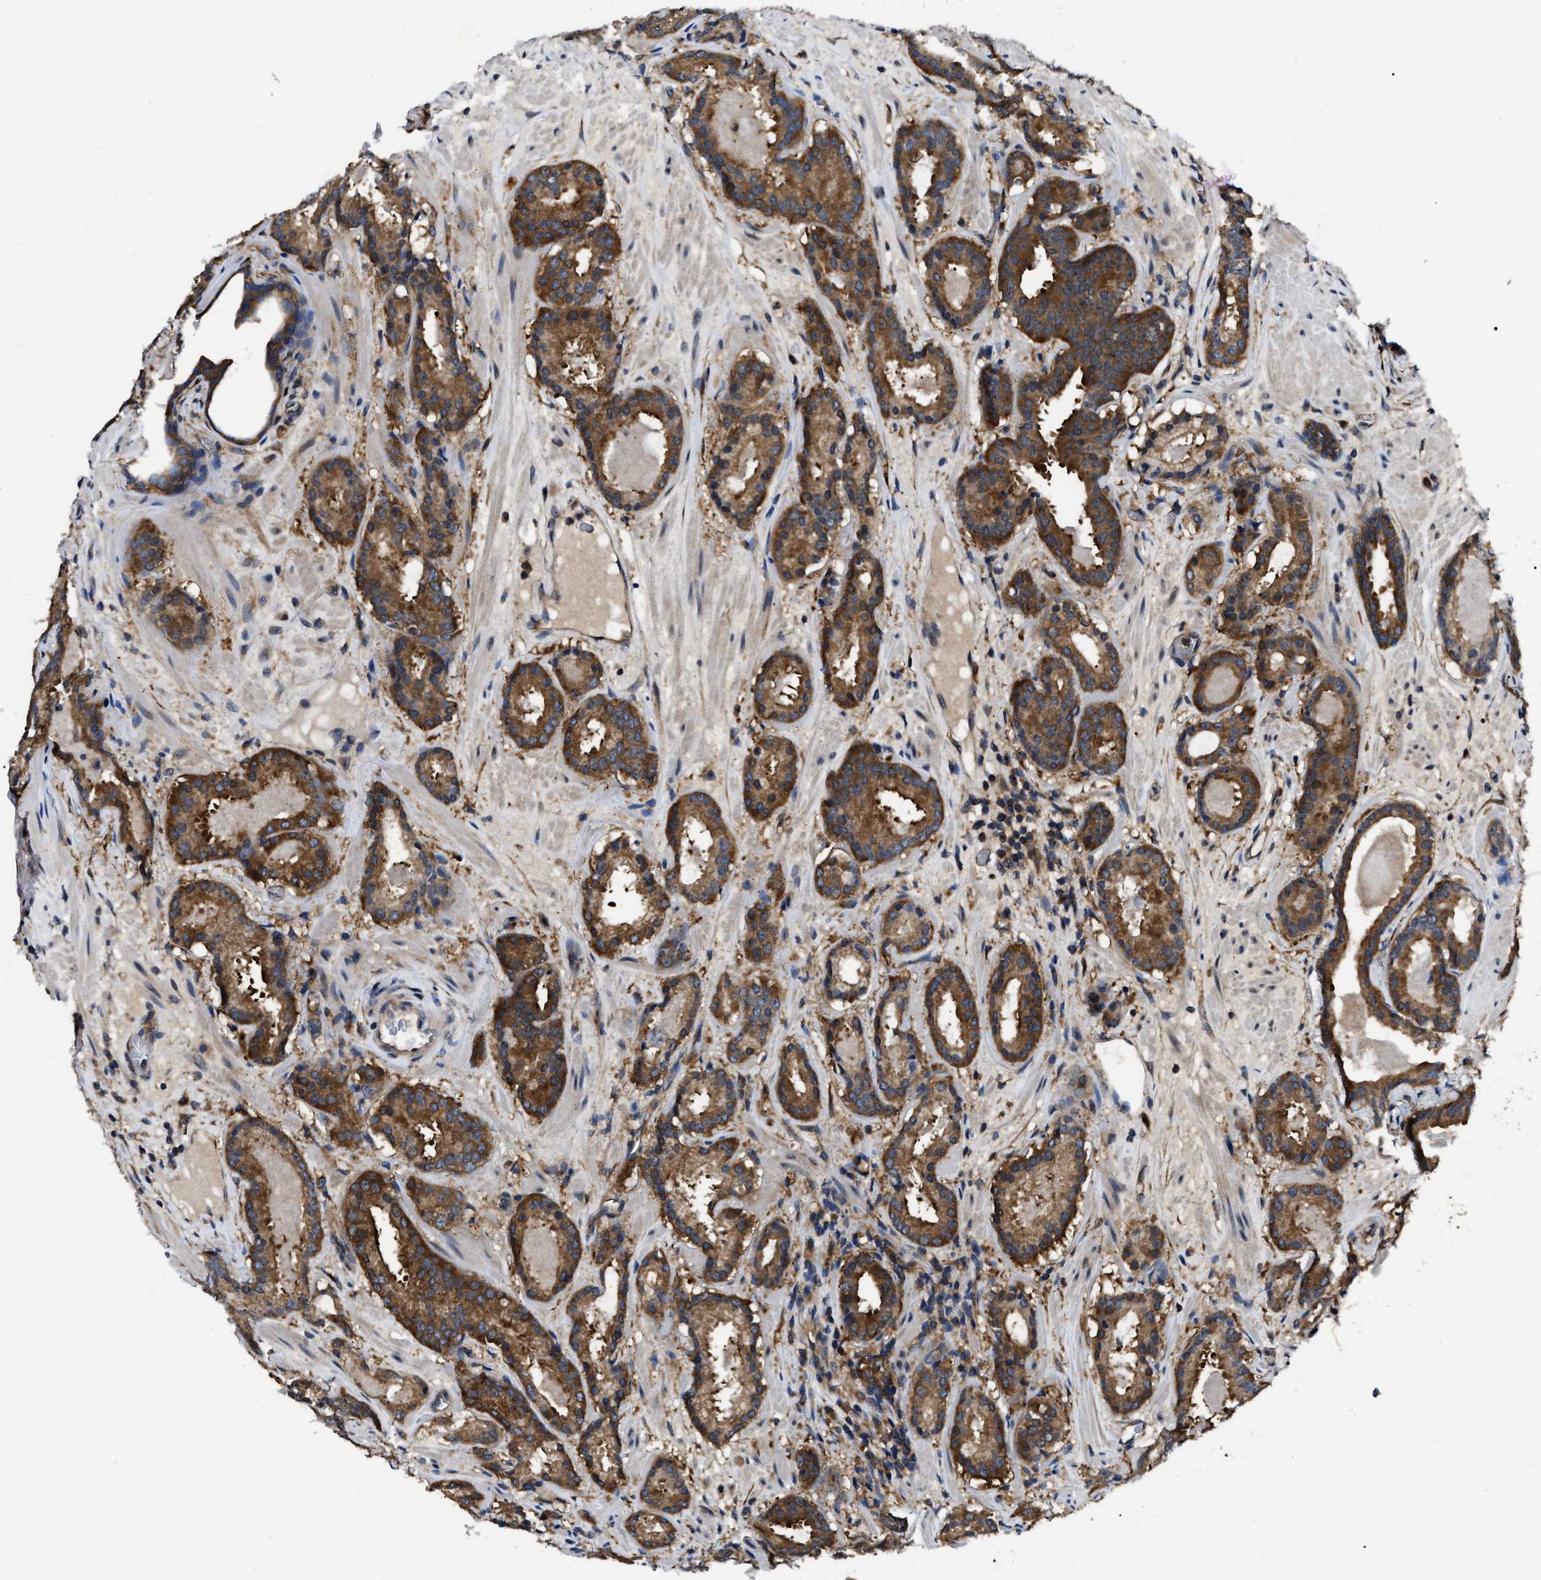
{"staining": {"intensity": "strong", "quantity": ">75%", "location": "cytoplasmic/membranous"}, "tissue": "prostate cancer", "cell_type": "Tumor cells", "image_type": "cancer", "snomed": [{"axis": "morphology", "description": "Adenocarcinoma, Low grade"}, {"axis": "topography", "description": "Prostate"}], "caption": "Prostate cancer (adenocarcinoma (low-grade)) stained for a protein (brown) shows strong cytoplasmic/membranous positive expression in about >75% of tumor cells.", "gene": "GET4", "patient": {"sex": "male", "age": 69}}